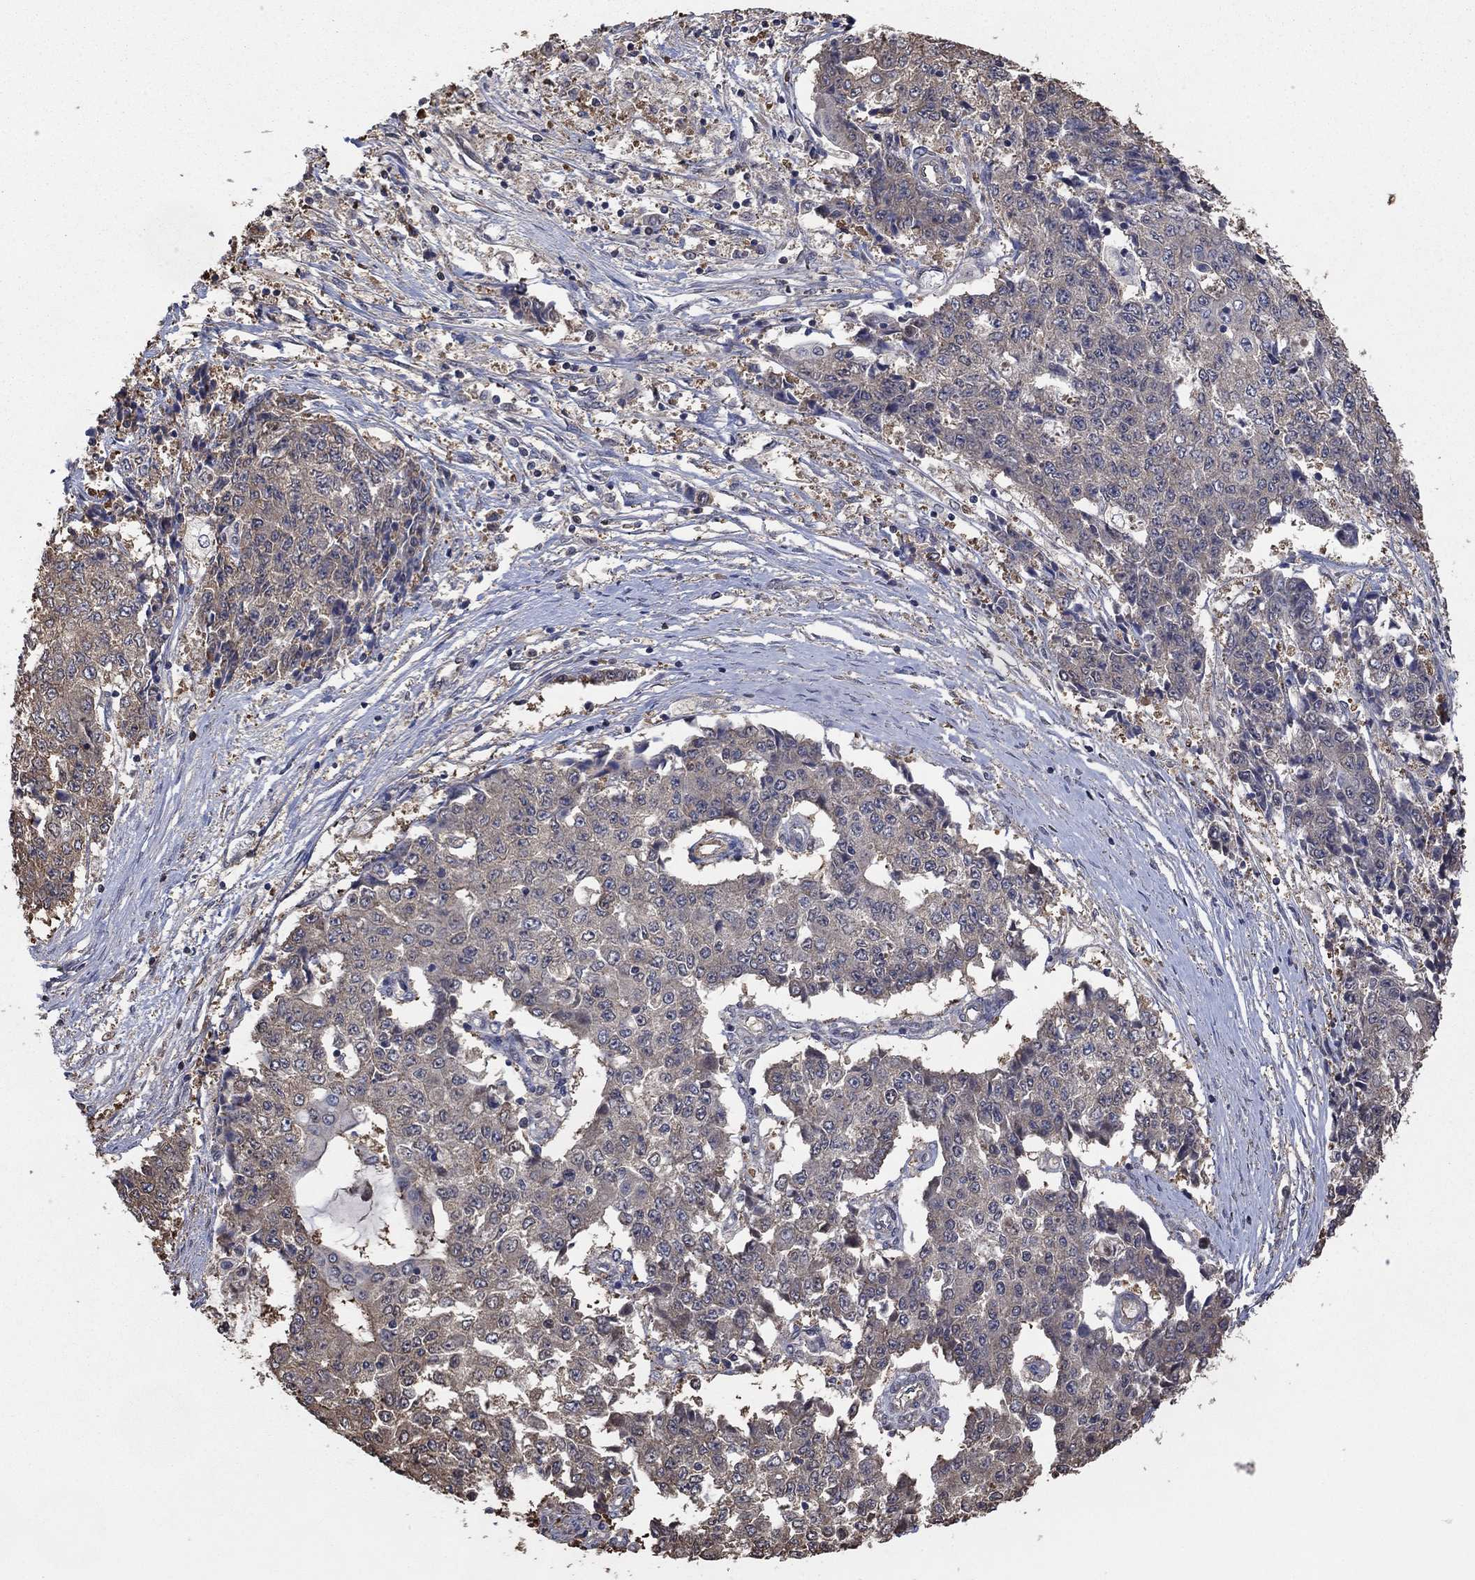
{"staining": {"intensity": "weak", "quantity": "<25%", "location": "cytoplasmic/membranous"}, "tissue": "ovarian cancer", "cell_type": "Tumor cells", "image_type": "cancer", "snomed": [{"axis": "morphology", "description": "Carcinoma, endometroid"}, {"axis": "topography", "description": "Ovary"}], "caption": "Tumor cells are negative for brown protein staining in ovarian endometroid carcinoma.", "gene": "RNF114", "patient": {"sex": "female", "age": 42}}